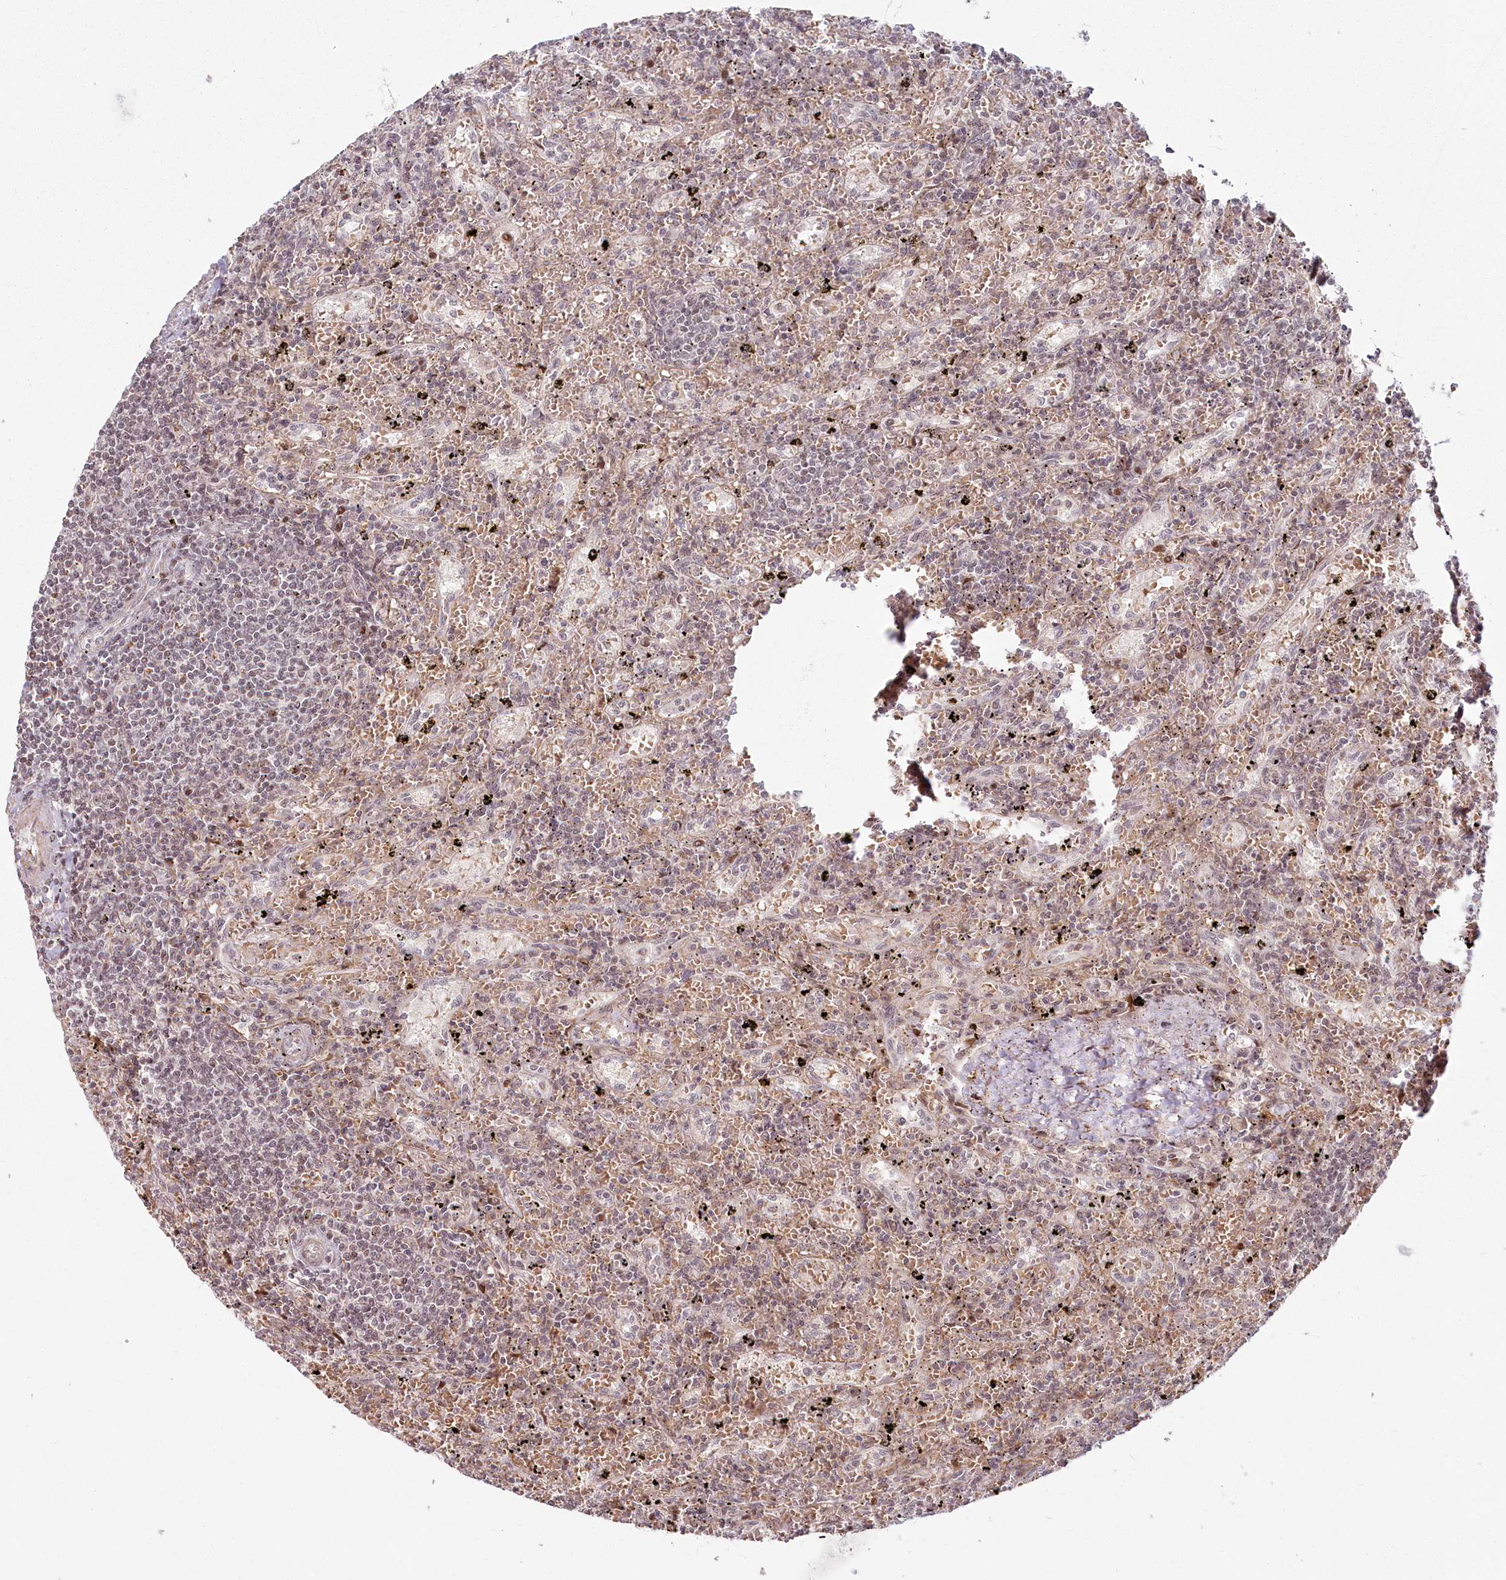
{"staining": {"intensity": "weak", "quantity": "<25%", "location": "nuclear"}, "tissue": "lymphoma", "cell_type": "Tumor cells", "image_type": "cancer", "snomed": [{"axis": "morphology", "description": "Malignant lymphoma, non-Hodgkin's type, Low grade"}, {"axis": "topography", "description": "Spleen"}], "caption": "Tumor cells are negative for brown protein staining in lymphoma.", "gene": "FAM204A", "patient": {"sex": "male", "age": 76}}